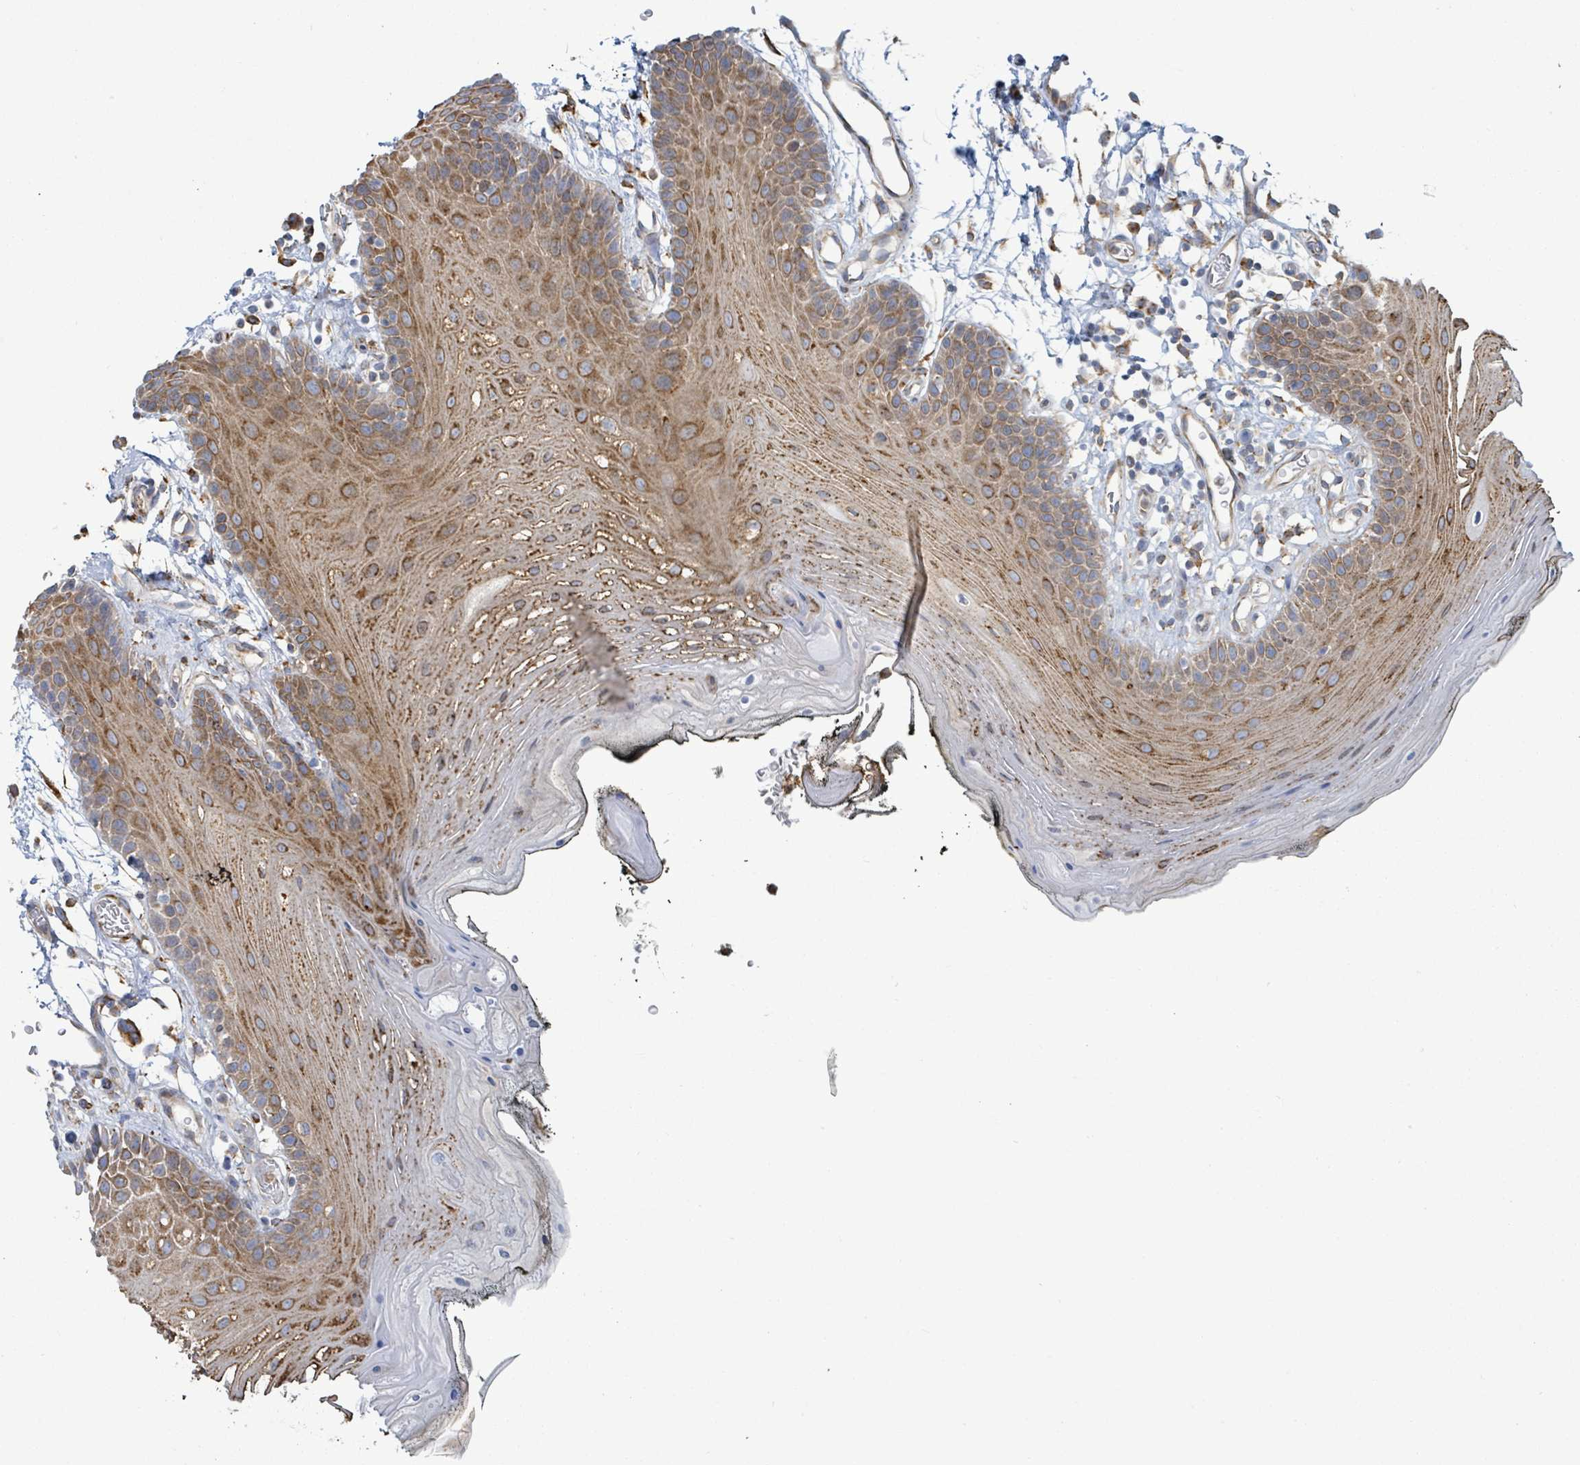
{"staining": {"intensity": "moderate", "quantity": ">75%", "location": "cytoplasmic/membranous"}, "tissue": "oral mucosa", "cell_type": "Squamous epithelial cells", "image_type": "normal", "snomed": [{"axis": "morphology", "description": "Normal tissue, NOS"}, {"axis": "topography", "description": "Oral tissue"}, {"axis": "topography", "description": "Tounge, NOS"}], "caption": "Protein expression analysis of benign oral mucosa reveals moderate cytoplasmic/membranous expression in approximately >75% of squamous epithelial cells.", "gene": "RFPL4AL1", "patient": {"sex": "female", "age": 81}}